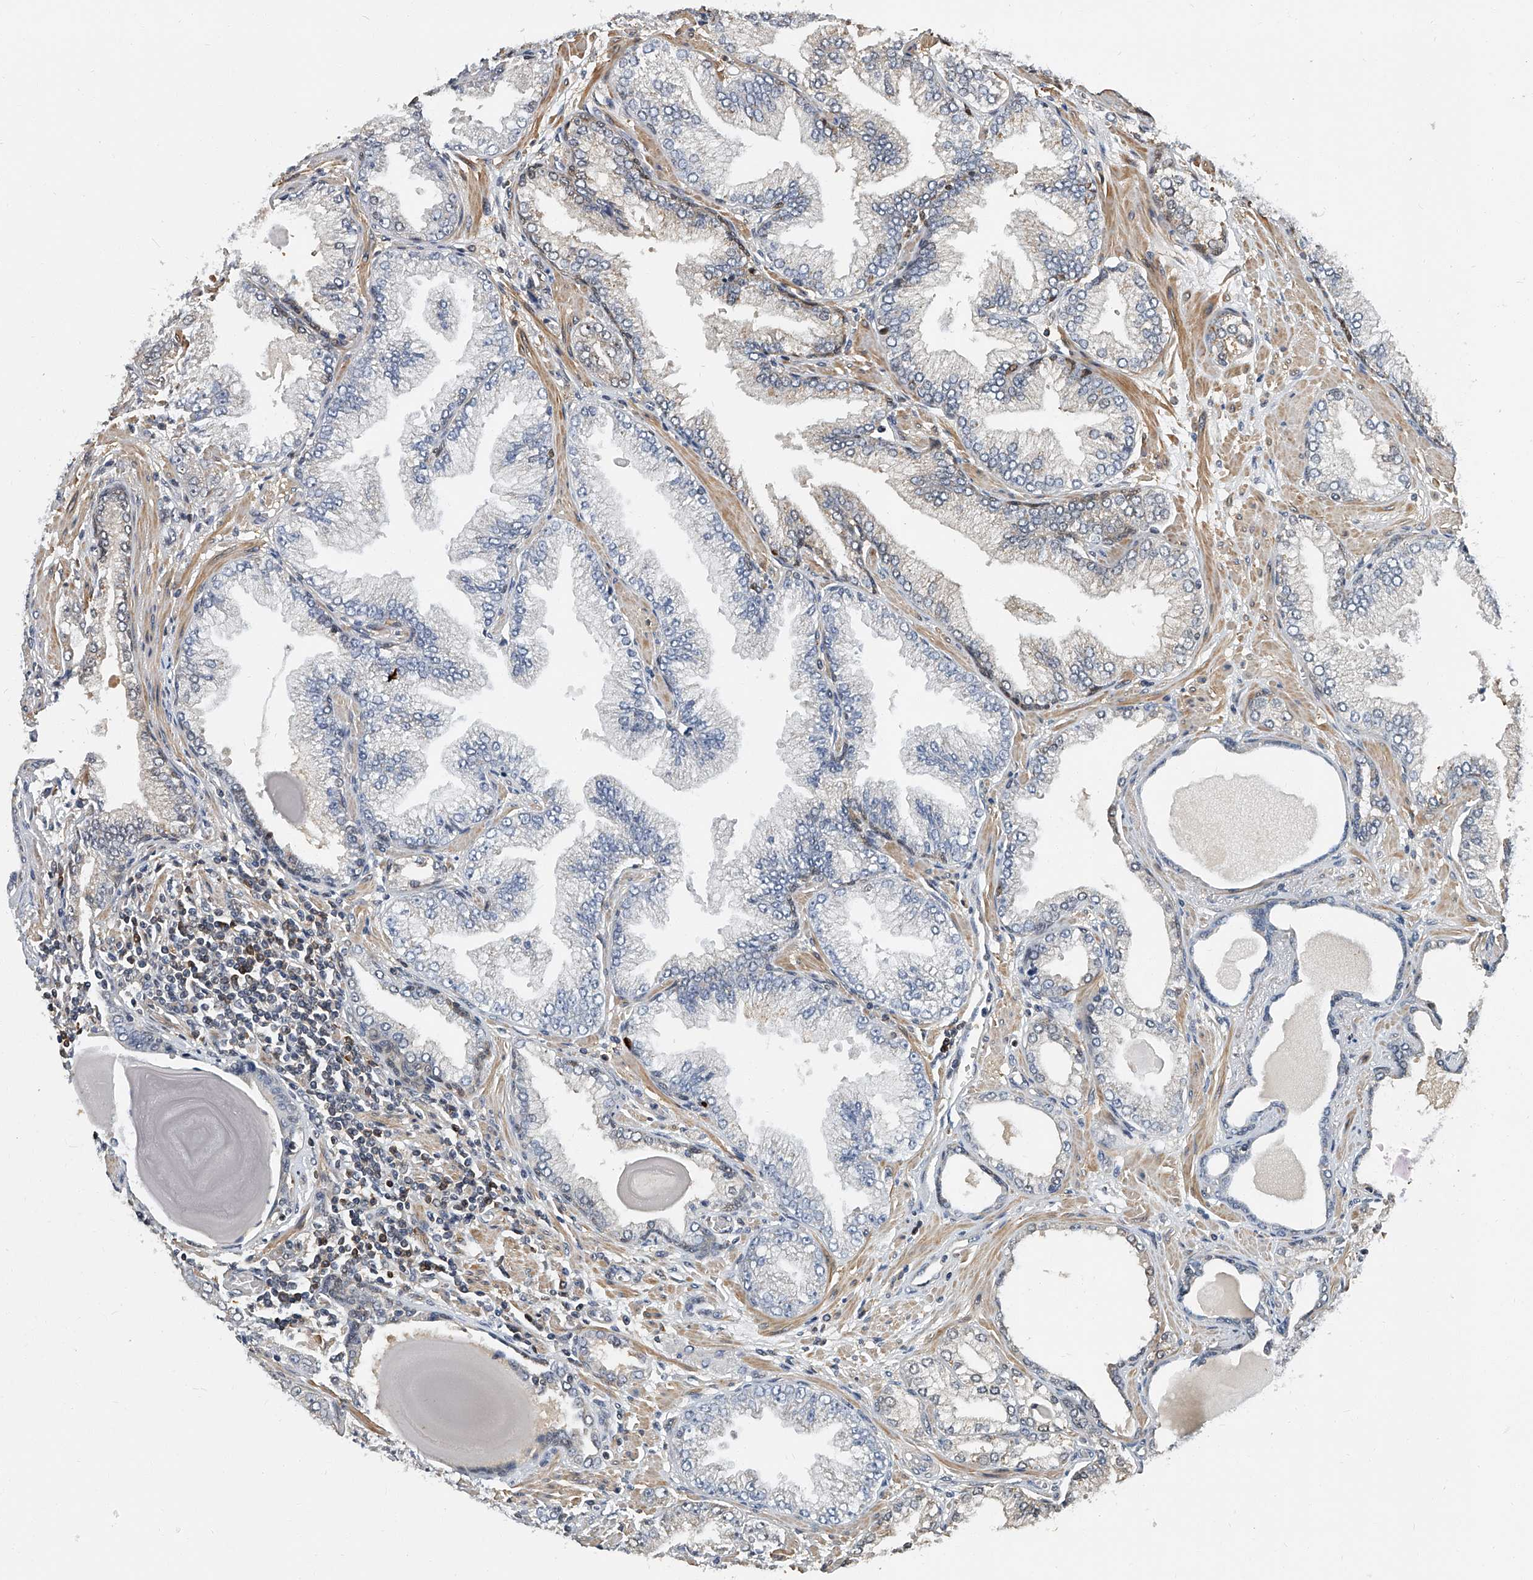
{"staining": {"intensity": "weak", "quantity": "<25%", "location": "cytoplasmic/membranous"}, "tissue": "prostate cancer", "cell_type": "Tumor cells", "image_type": "cancer", "snomed": [{"axis": "morphology", "description": "Adenocarcinoma, High grade"}, {"axis": "topography", "description": "Prostate"}], "caption": "This is an immunohistochemistry histopathology image of prostate adenocarcinoma (high-grade). There is no expression in tumor cells.", "gene": "CD200", "patient": {"sex": "male", "age": 71}}